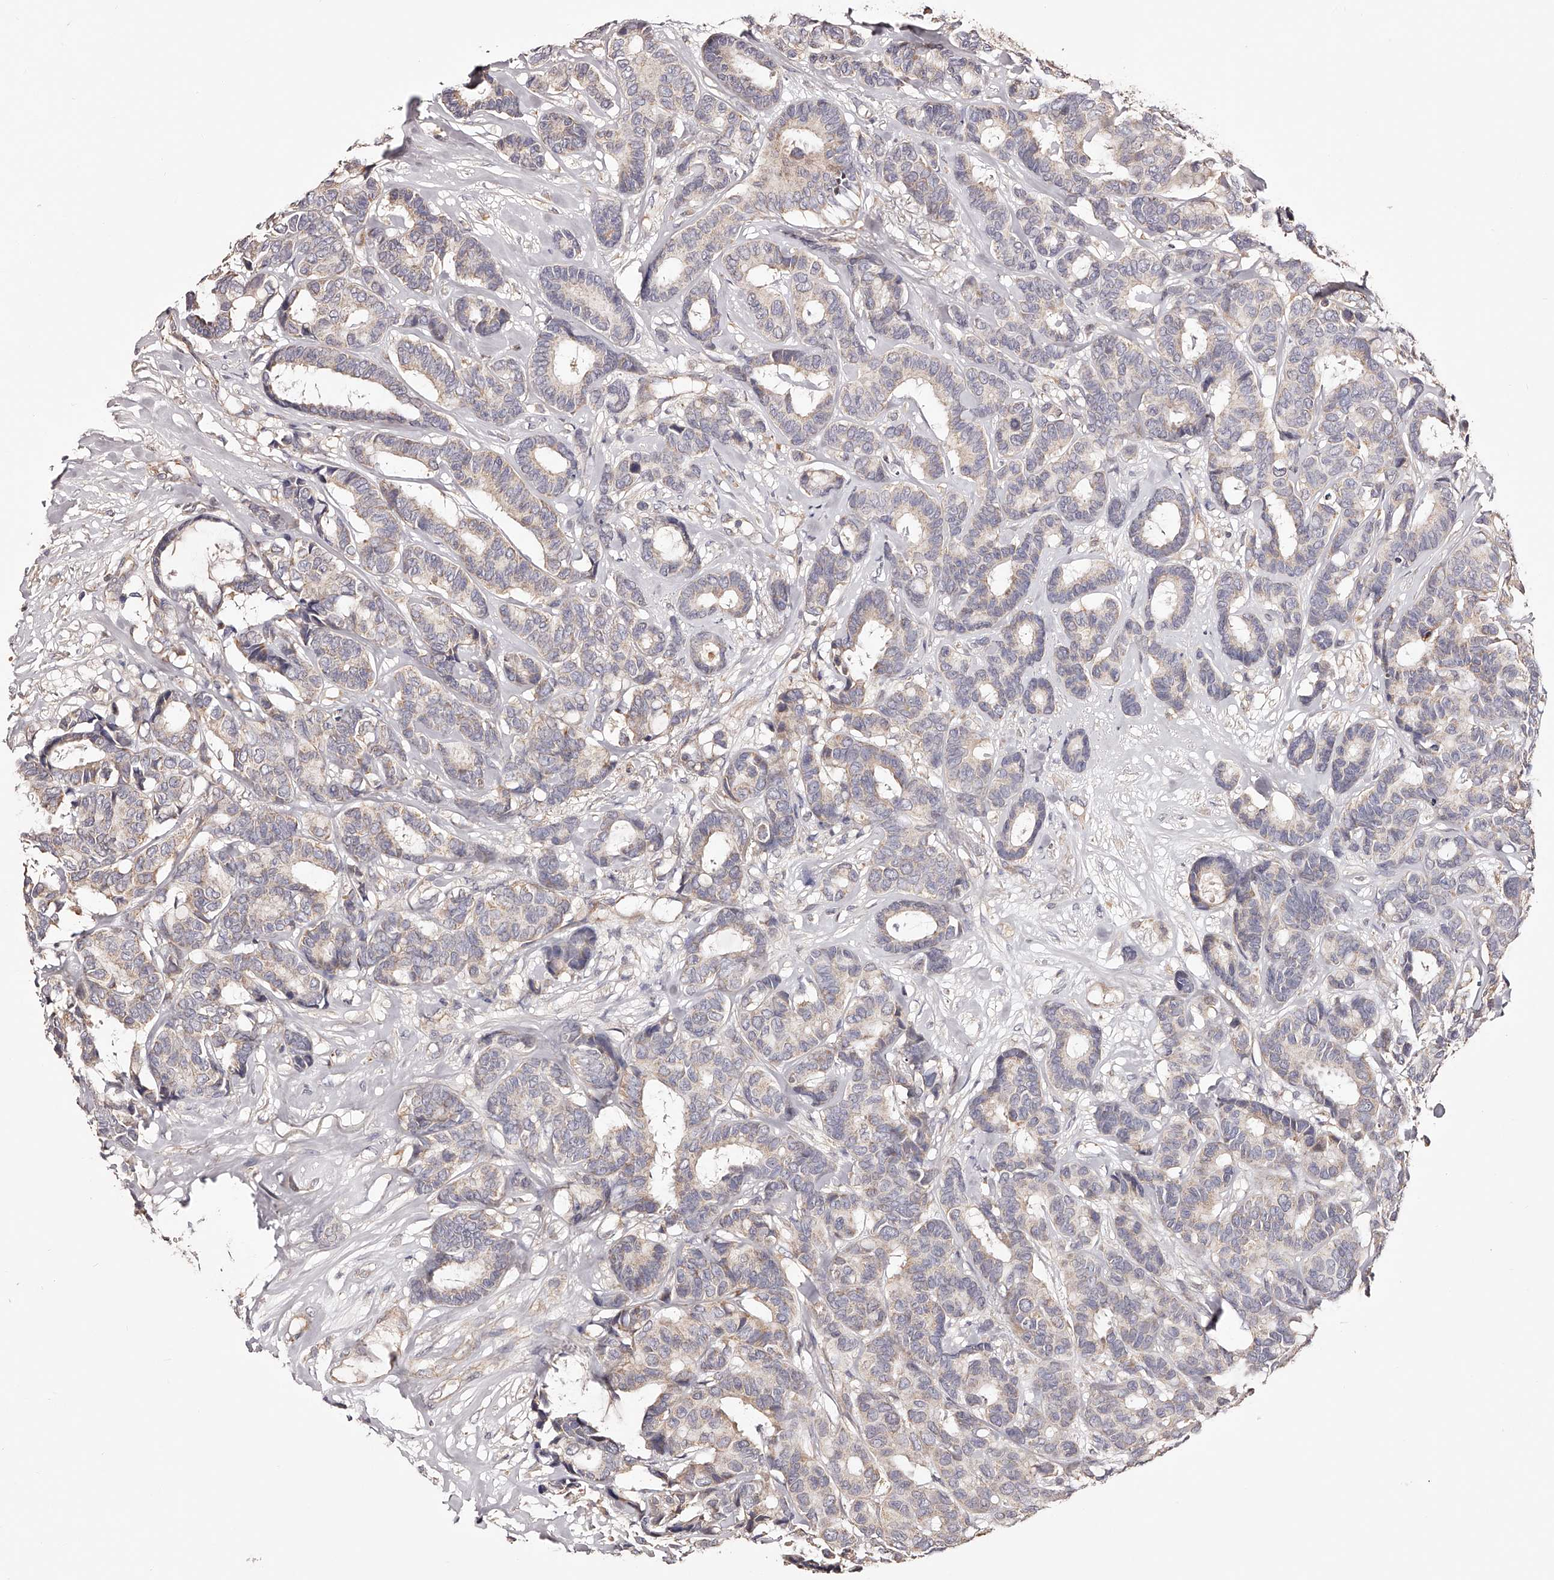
{"staining": {"intensity": "weak", "quantity": "25%-75%", "location": "cytoplasmic/membranous"}, "tissue": "breast cancer", "cell_type": "Tumor cells", "image_type": "cancer", "snomed": [{"axis": "morphology", "description": "Duct carcinoma"}, {"axis": "topography", "description": "Breast"}], "caption": "Brown immunohistochemical staining in breast cancer shows weak cytoplasmic/membranous positivity in about 25%-75% of tumor cells.", "gene": "USP21", "patient": {"sex": "female", "age": 87}}